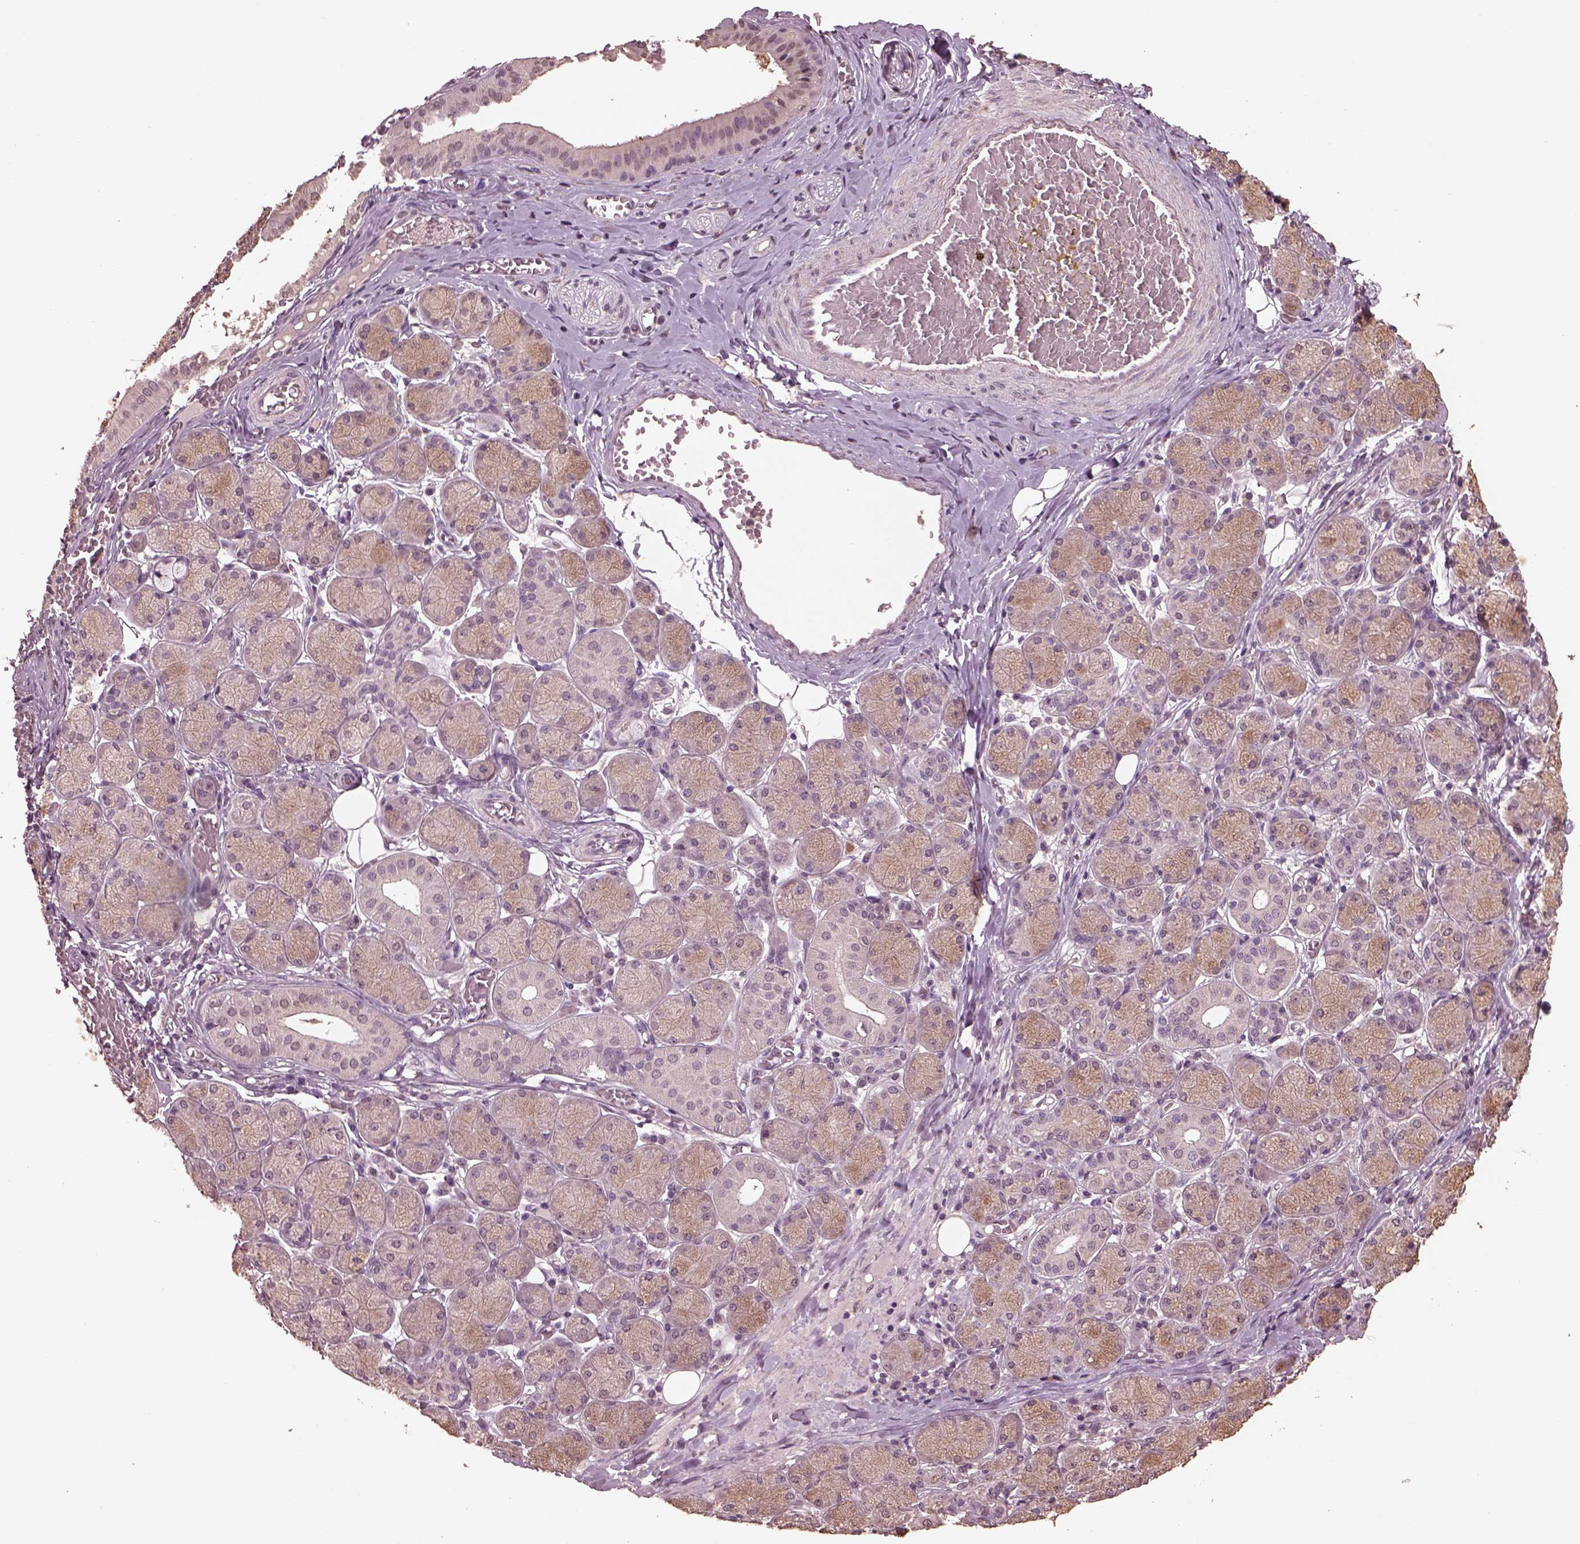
{"staining": {"intensity": "weak", "quantity": "25%-75%", "location": "cytoplasmic/membranous"}, "tissue": "salivary gland", "cell_type": "Glandular cells", "image_type": "normal", "snomed": [{"axis": "morphology", "description": "Normal tissue, NOS"}, {"axis": "topography", "description": "Salivary gland"}, {"axis": "topography", "description": "Peripheral nerve tissue"}], "caption": "A photomicrograph of salivary gland stained for a protein shows weak cytoplasmic/membranous brown staining in glandular cells. Nuclei are stained in blue.", "gene": "CPT1C", "patient": {"sex": "female", "age": 24}}